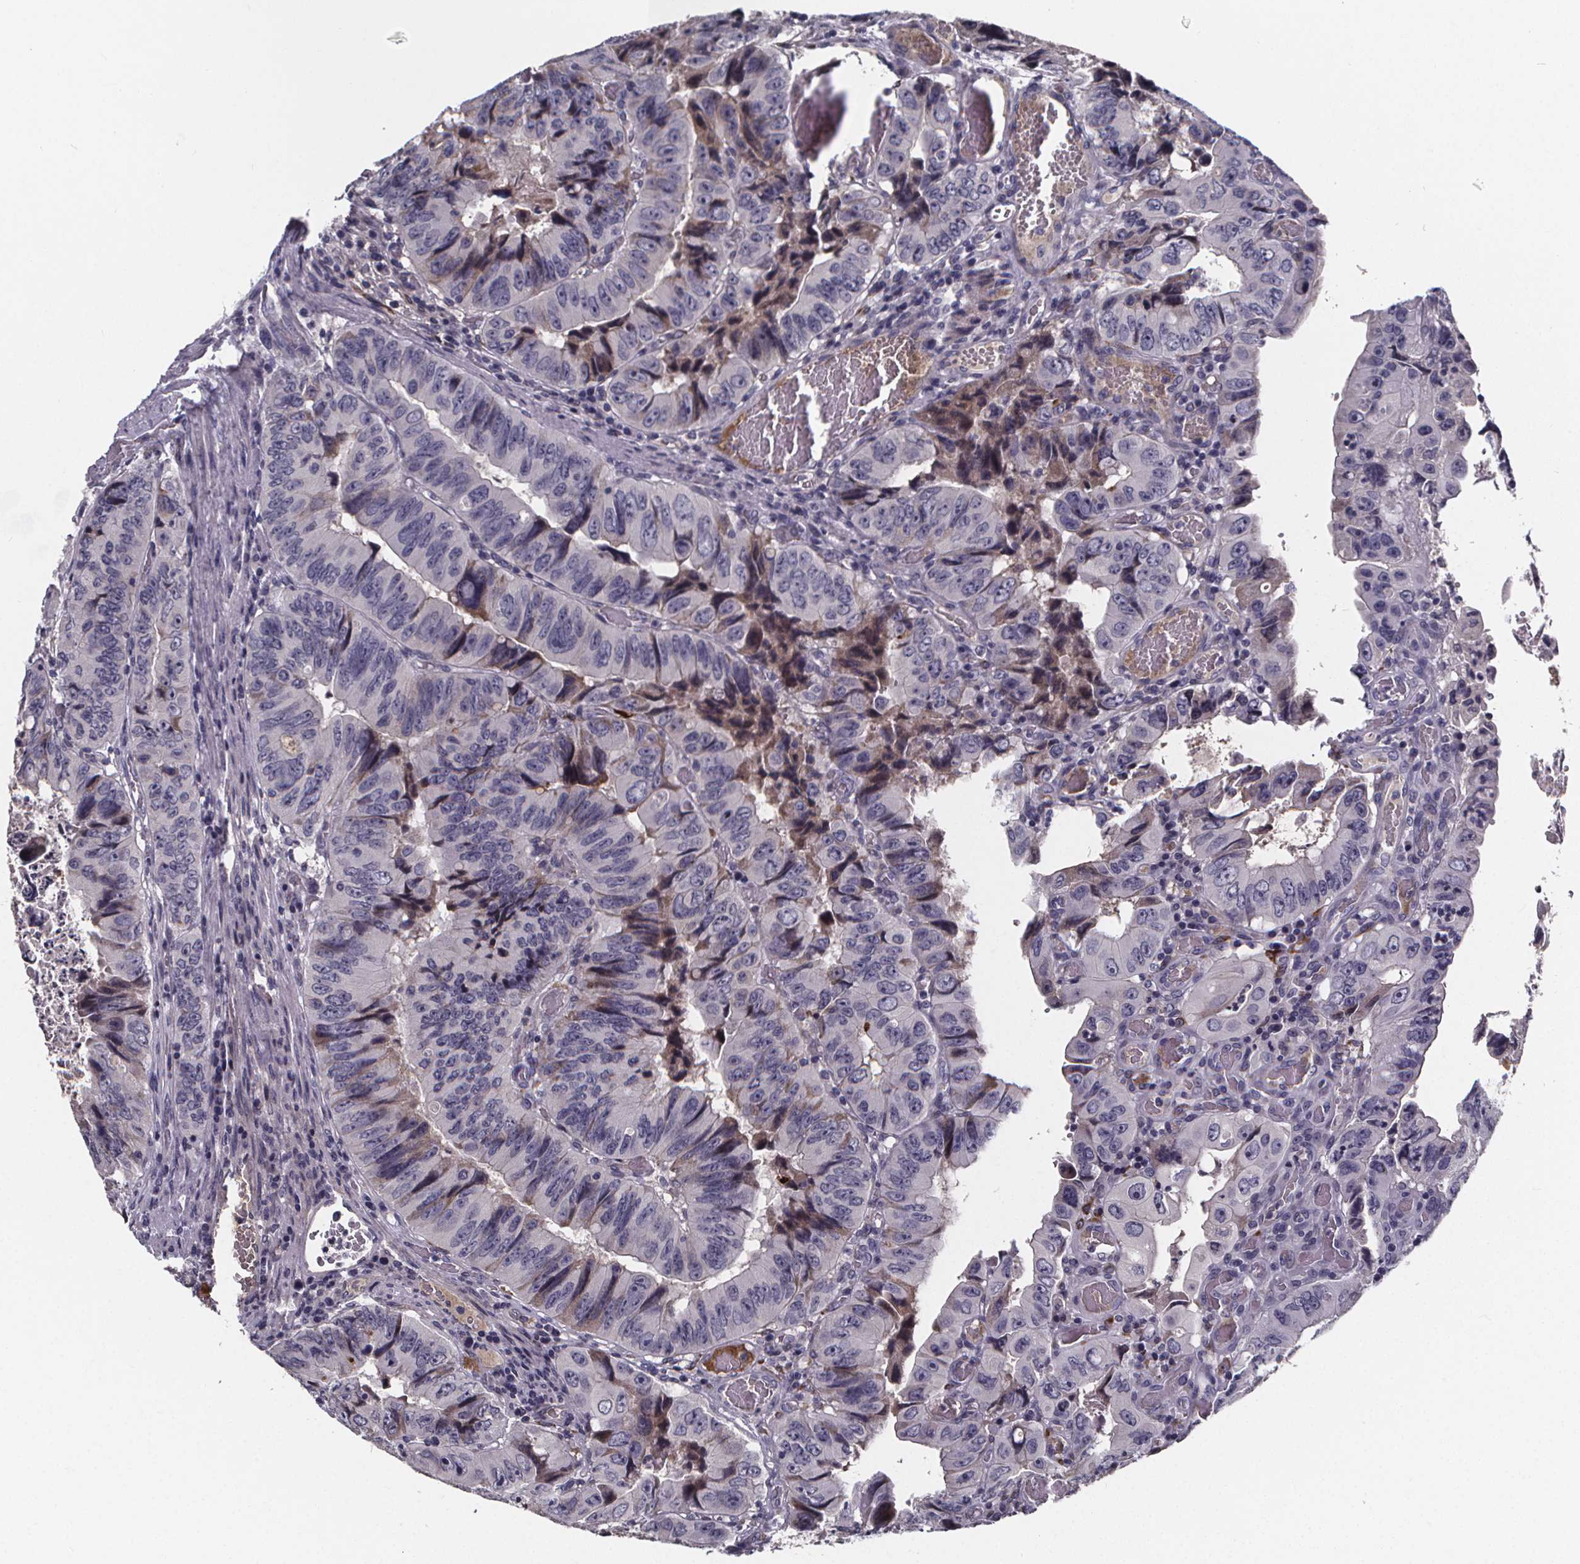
{"staining": {"intensity": "negative", "quantity": "none", "location": "none"}, "tissue": "colorectal cancer", "cell_type": "Tumor cells", "image_type": "cancer", "snomed": [{"axis": "morphology", "description": "Adenocarcinoma, NOS"}, {"axis": "topography", "description": "Colon"}], "caption": "This is an IHC photomicrograph of colorectal adenocarcinoma. There is no positivity in tumor cells.", "gene": "AGT", "patient": {"sex": "female", "age": 84}}